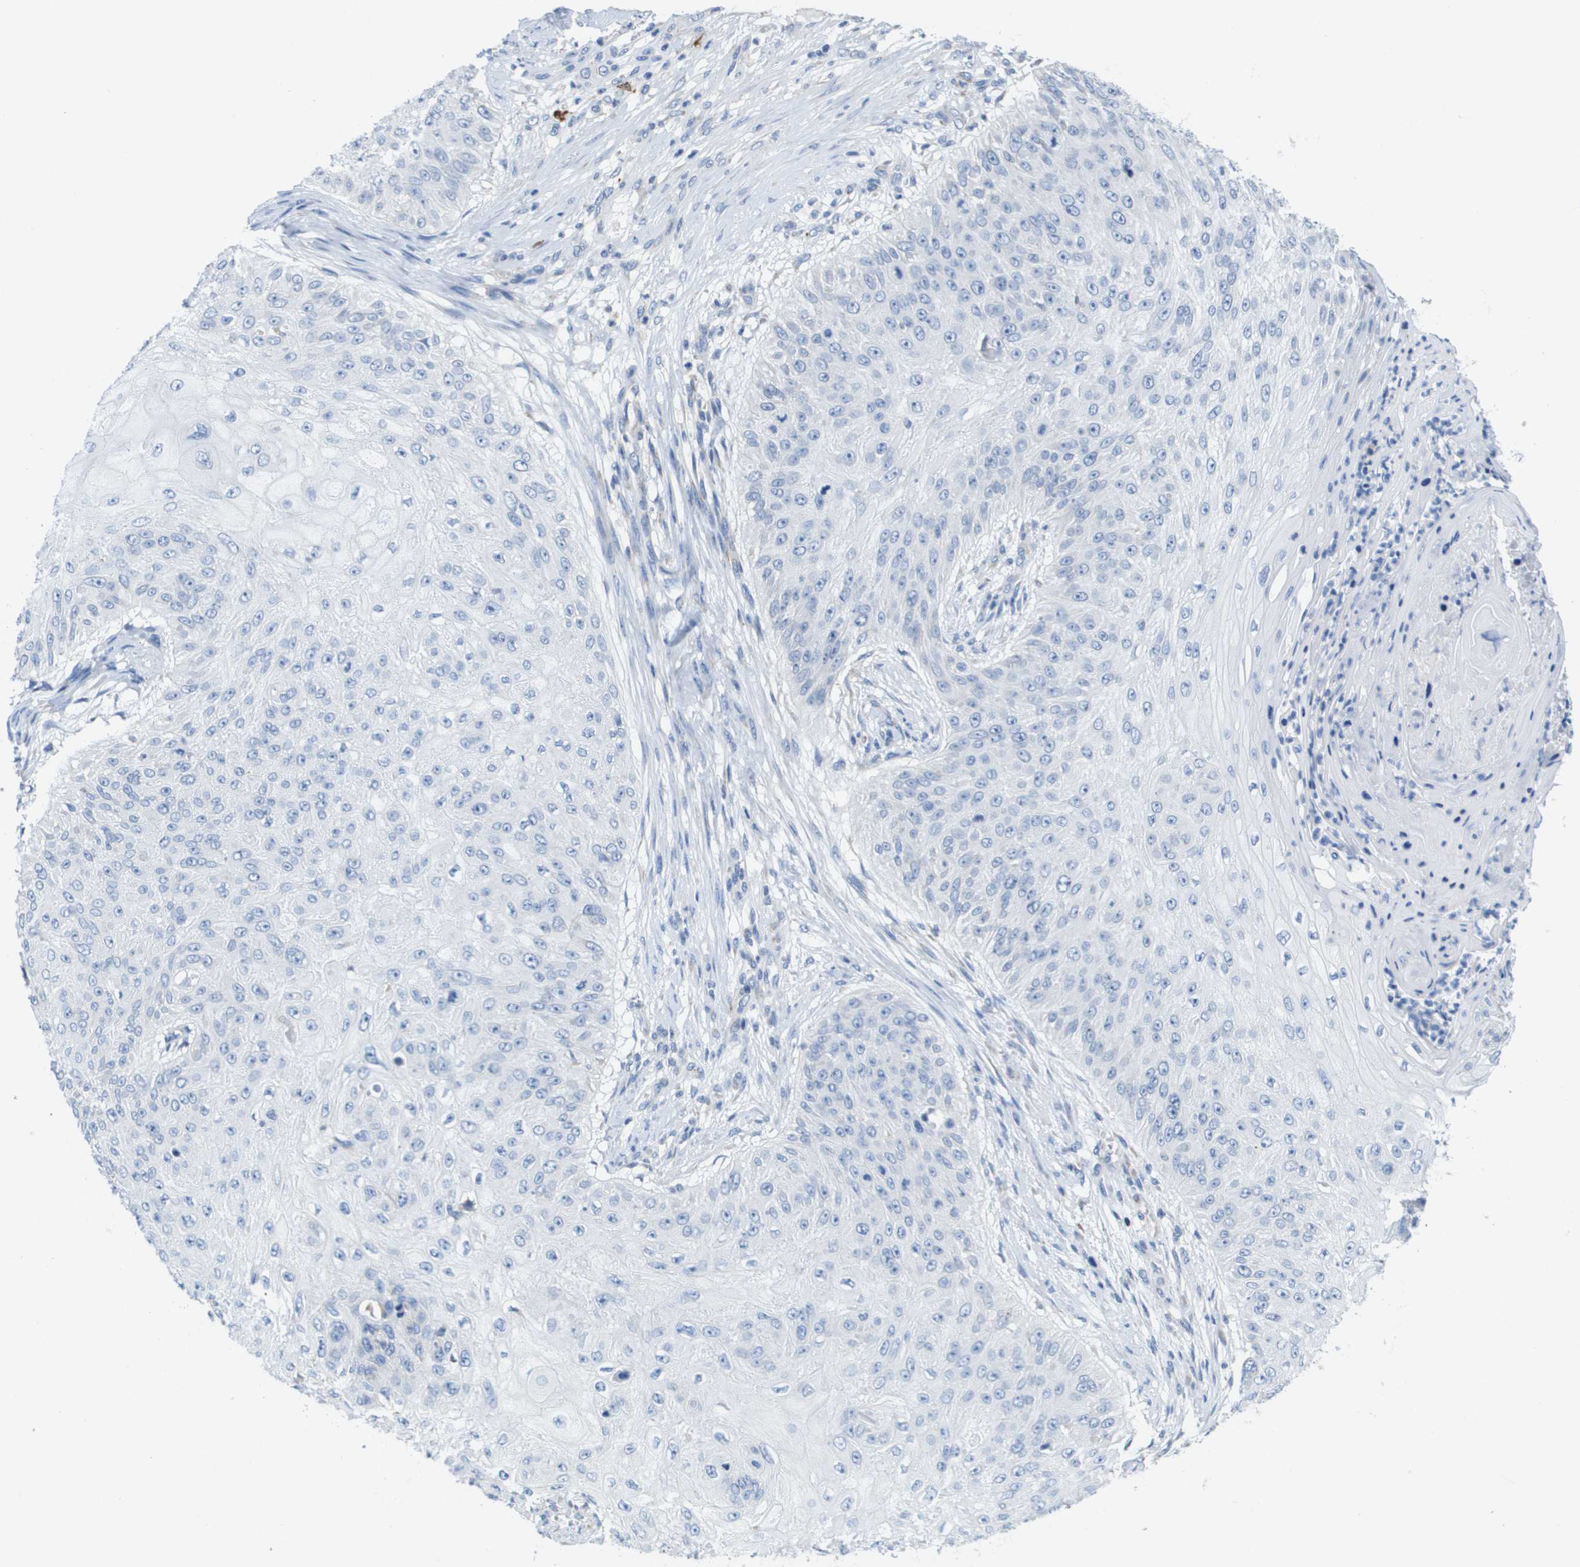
{"staining": {"intensity": "negative", "quantity": "none", "location": "none"}, "tissue": "skin cancer", "cell_type": "Tumor cells", "image_type": "cancer", "snomed": [{"axis": "morphology", "description": "Squamous cell carcinoma, NOS"}, {"axis": "topography", "description": "Skin"}], "caption": "DAB immunohistochemical staining of skin cancer exhibits no significant expression in tumor cells. (DAB (3,3'-diaminobenzidine) immunohistochemistry with hematoxylin counter stain).", "gene": "CD3G", "patient": {"sex": "female", "age": 80}}